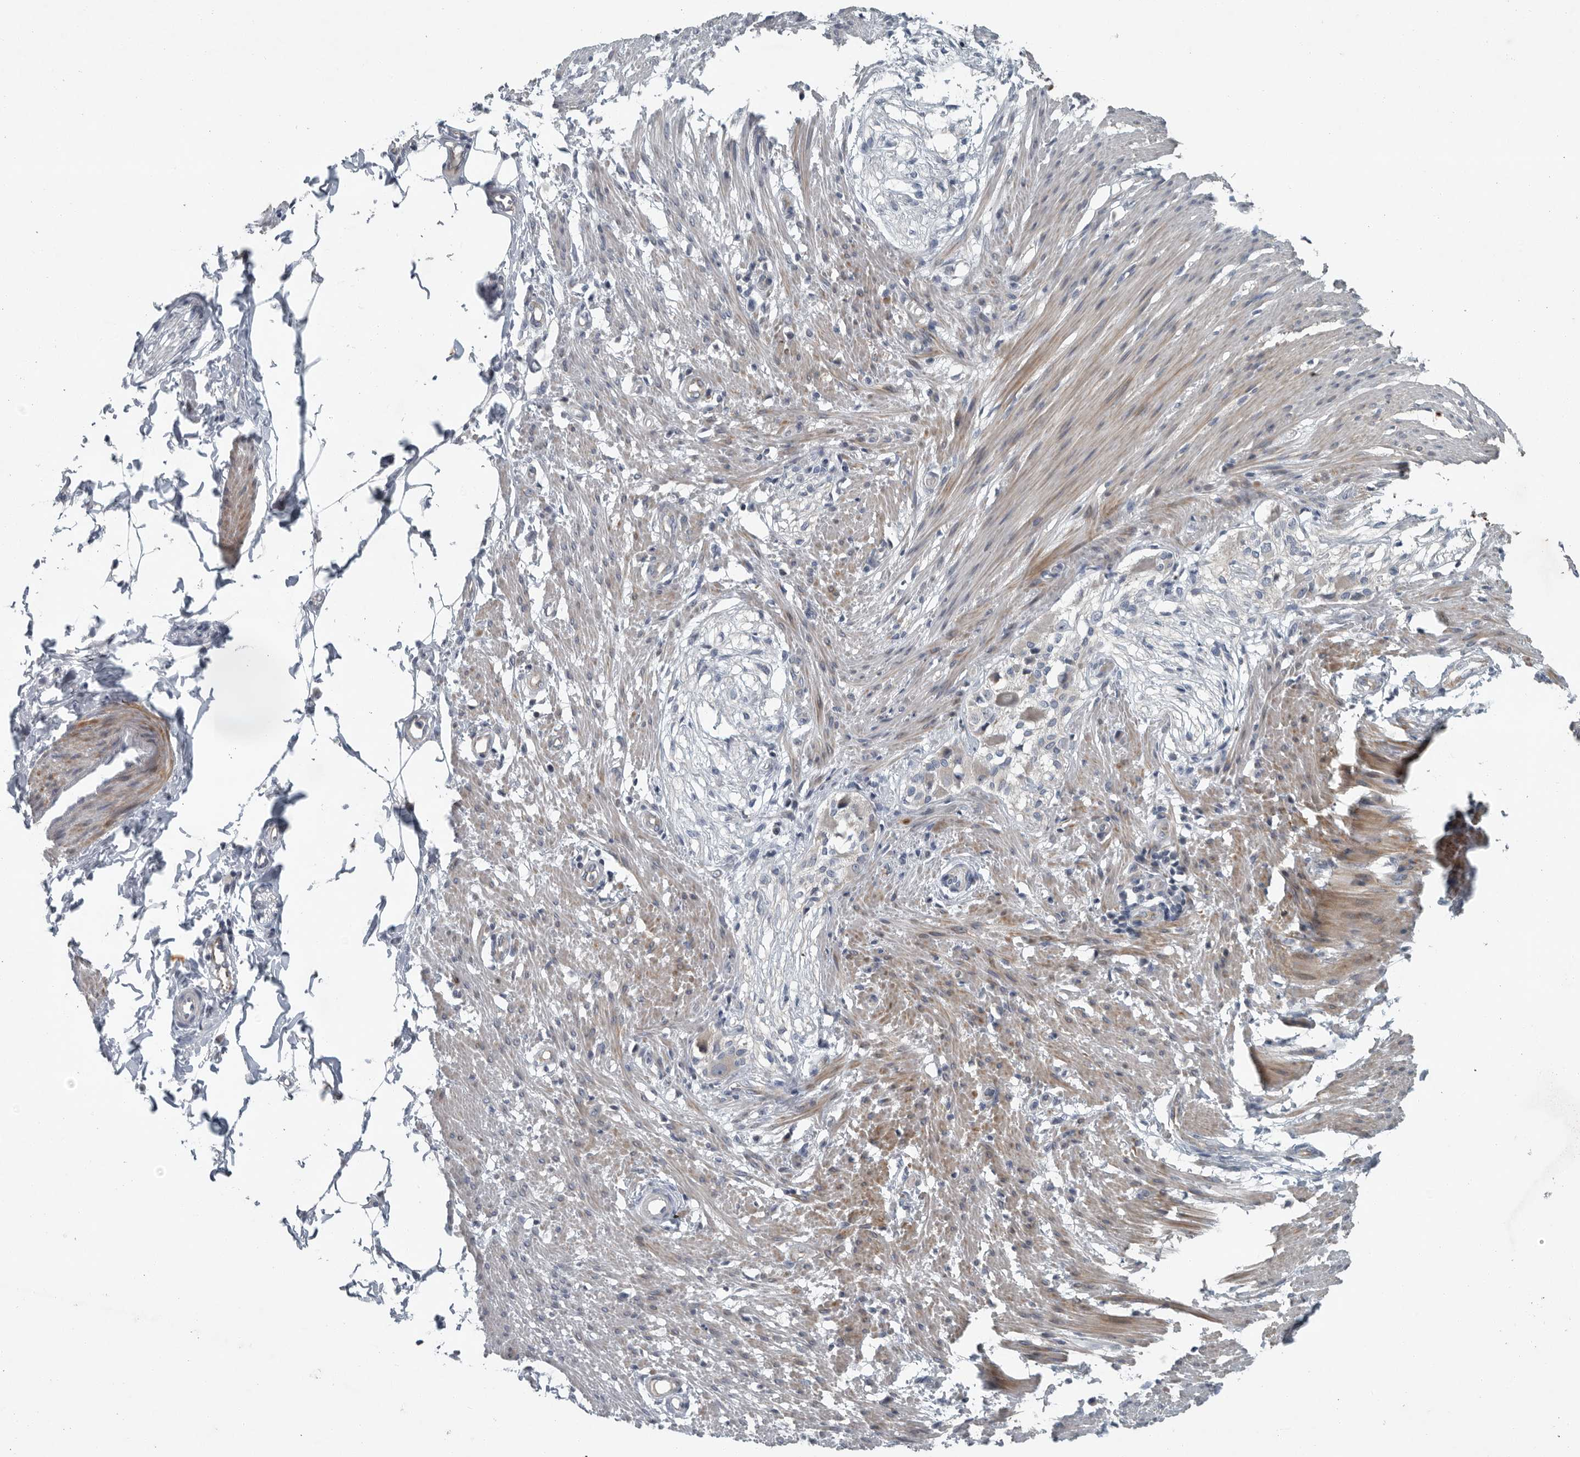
{"staining": {"intensity": "moderate", "quantity": ">75%", "location": "cytoplasmic/membranous"}, "tissue": "smooth muscle", "cell_type": "Smooth muscle cells", "image_type": "normal", "snomed": [{"axis": "morphology", "description": "Normal tissue, NOS"}, {"axis": "morphology", "description": "Adenocarcinoma, NOS"}, {"axis": "topography", "description": "Smooth muscle"}, {"axis": "topography", "description": "Colon"}], "caption": "Smooth muscle cells show medium levels of moderate cytoplasmic/membranous expression in about >75% of cells in normal smooth muscle. (IHC, brightfield microscopy, high magnification).", "gene": "MPP3", "patient": {"sex": "male", "age": 14}}